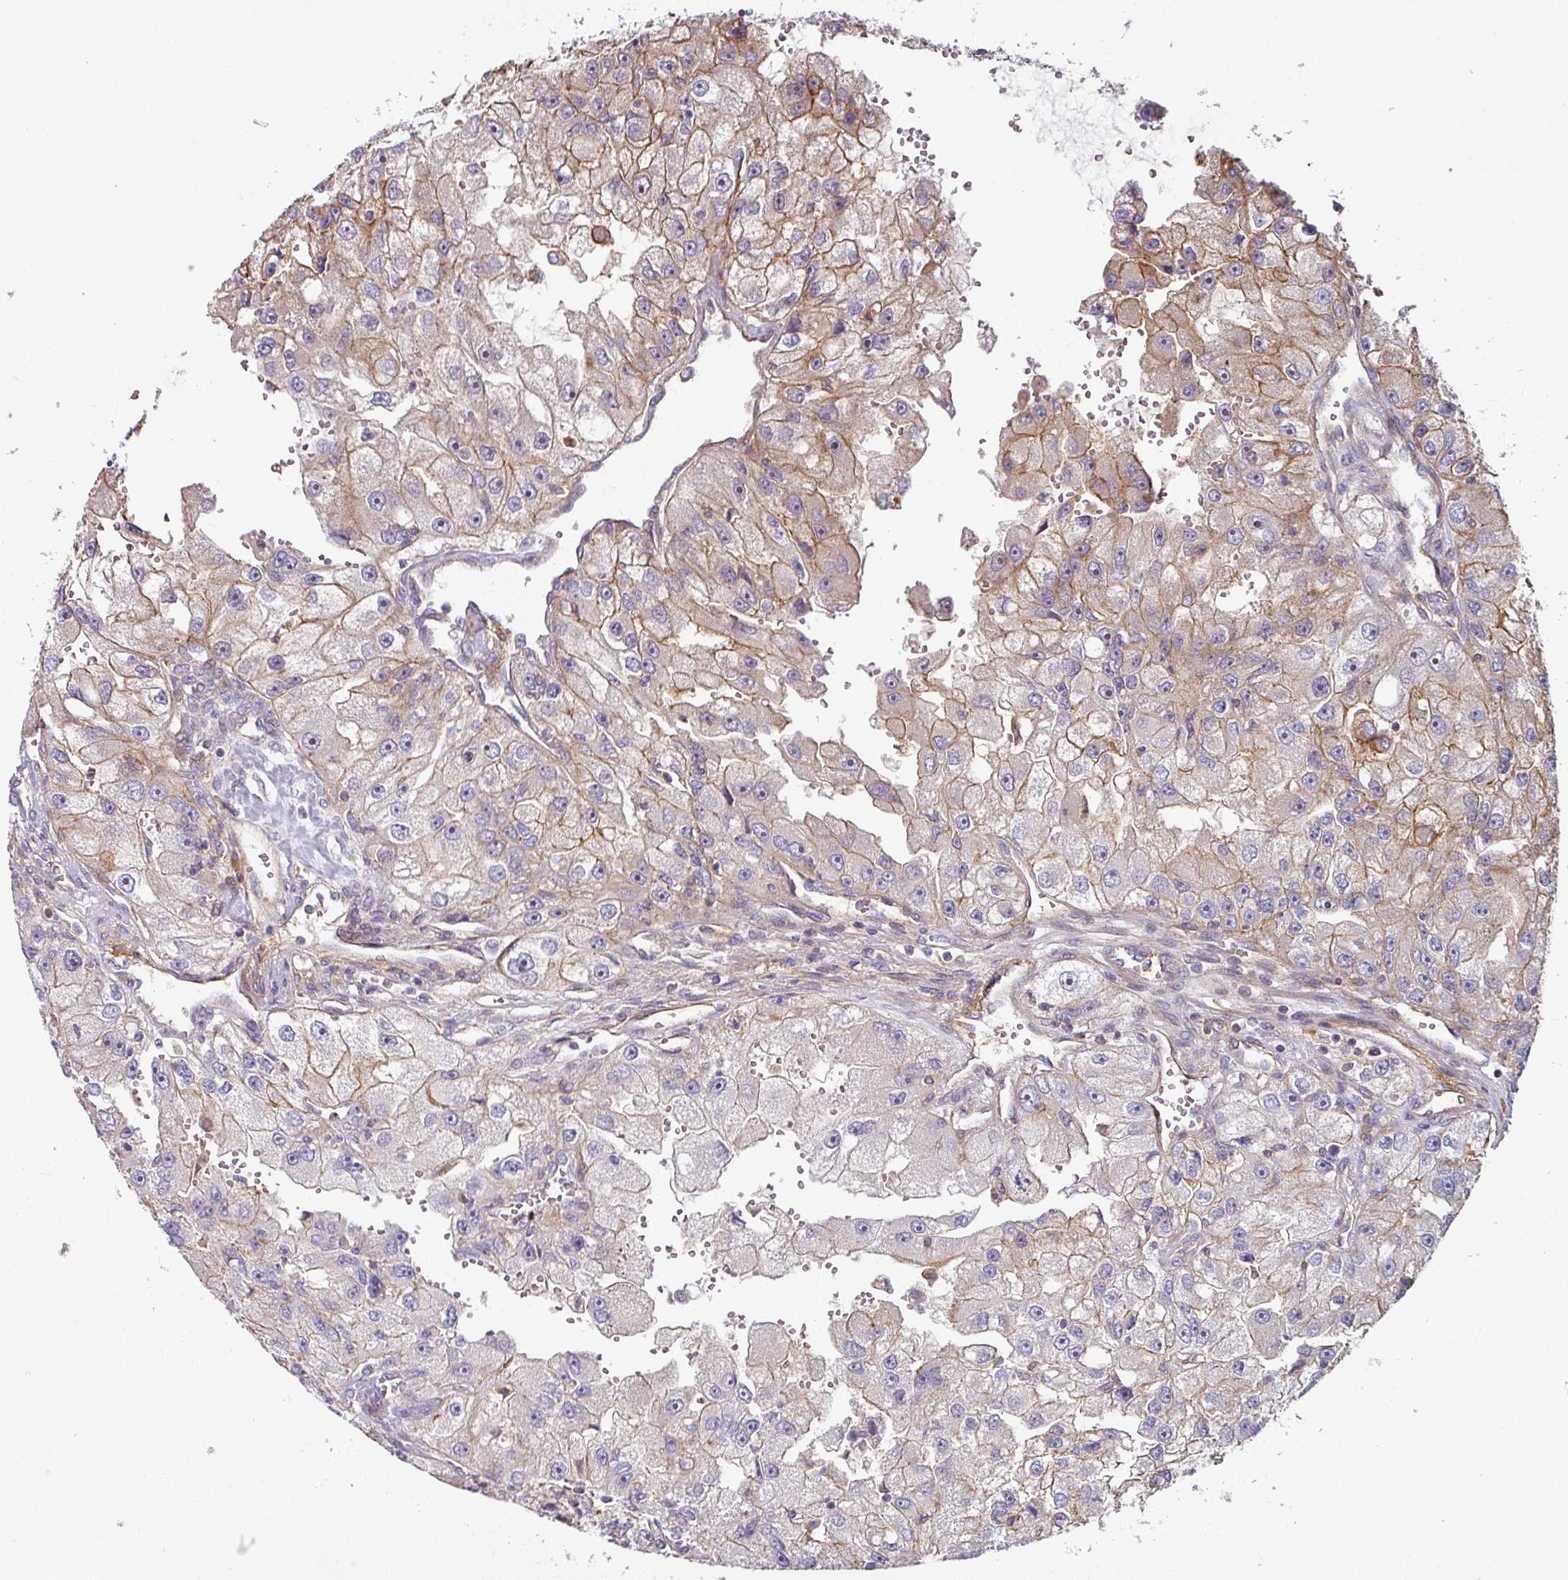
{"staining": {"intensity": "moderate", "quantity": "25%-75%", "location": "cytoplasmic/membranous"}, "tissue": "renal cancer", "cell_type": "Tumor cells", "image_type": "cancer", "snomed": [{"axis": "morphology", "description": "Adenocarcinoma, NOS"}, {"axis": "topography", "description": "Kidney"}], "caption": "Immunohistochemistry staining of adenocarcinoma (renal), which reveals medium levels of moderate cytoplasmic/membranous staining in about 25%-75% of tumor cells indicating moderate cytoplasmic/membranous protein staining. The staining was performed using DAB (brown) for protein detection and nuclei were counterstained in hematoxylin (blue).", "gene": "CASP2", "patient": {"sex": "male", "age": 63}}